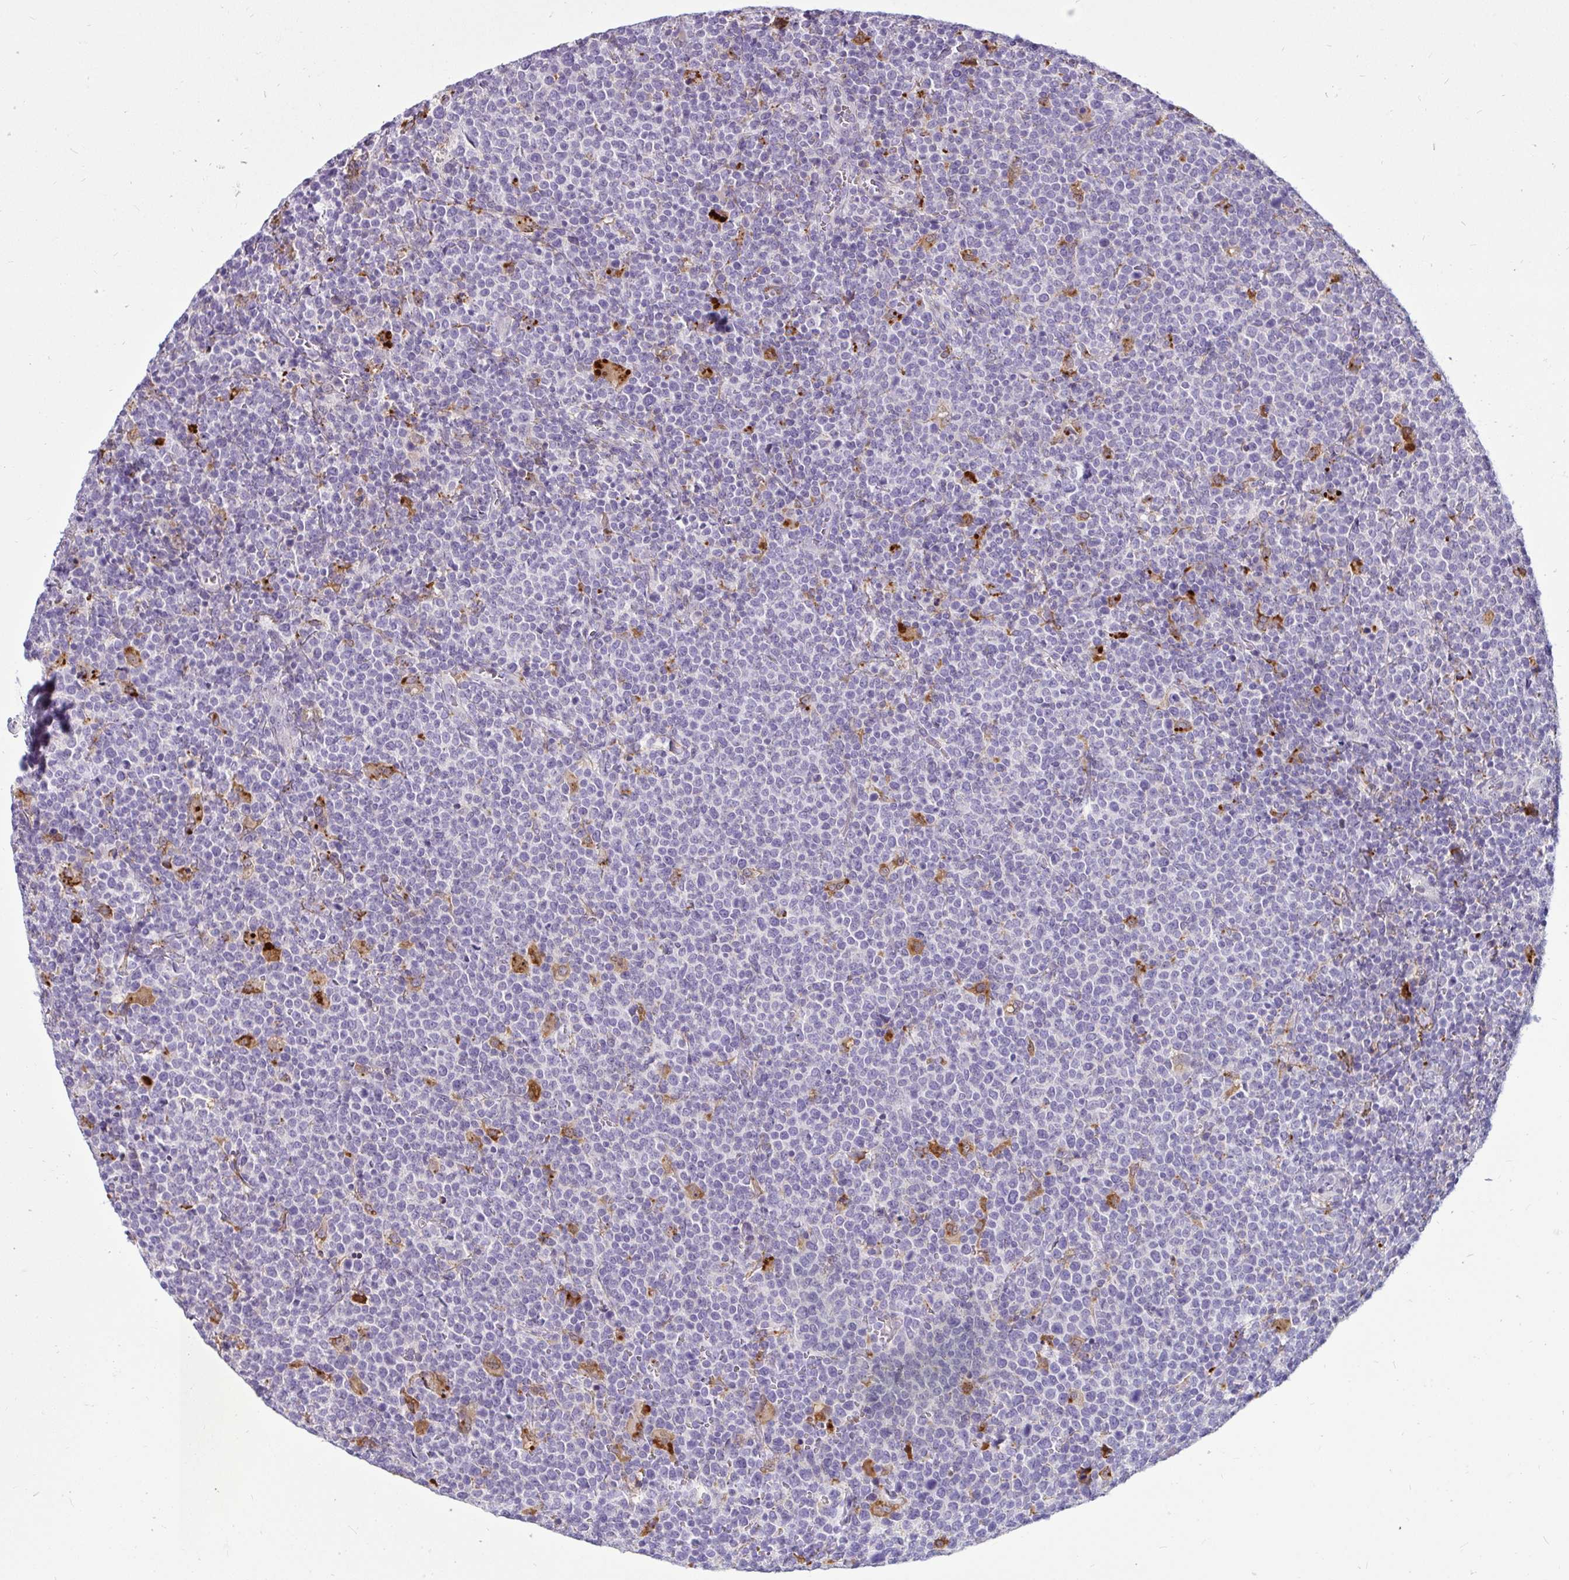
{"staining": {"intensity": "negative", "quantity": "none", "location": "none"}, "tissue": "lymphoma", "cell_type": "Tumor cells", "image_type": "cancer", "snomed": [{"axis": "morphology", "description": "Malignant lymphoma, non-Hodgkin's type, High grade"}, {"axis": "topography", "description": "Lymph node"}], "caption": "Immunohistochemistry (IHC) photomicrograph of neoplastic tissue: human malignant lymphoma, non-Hodgkin's type (high-grade) stained with DAB (3,3'-diaminobenzidine) shows no significant protein staining in tumor cells. The staining is performed using DAB (3,3'-diaminobenzidine) brown chromogen with nuclei counter-stained in using hematoxylin.", "gene": "CTSZ", "patient": {"sex": "male", "age": 61}}